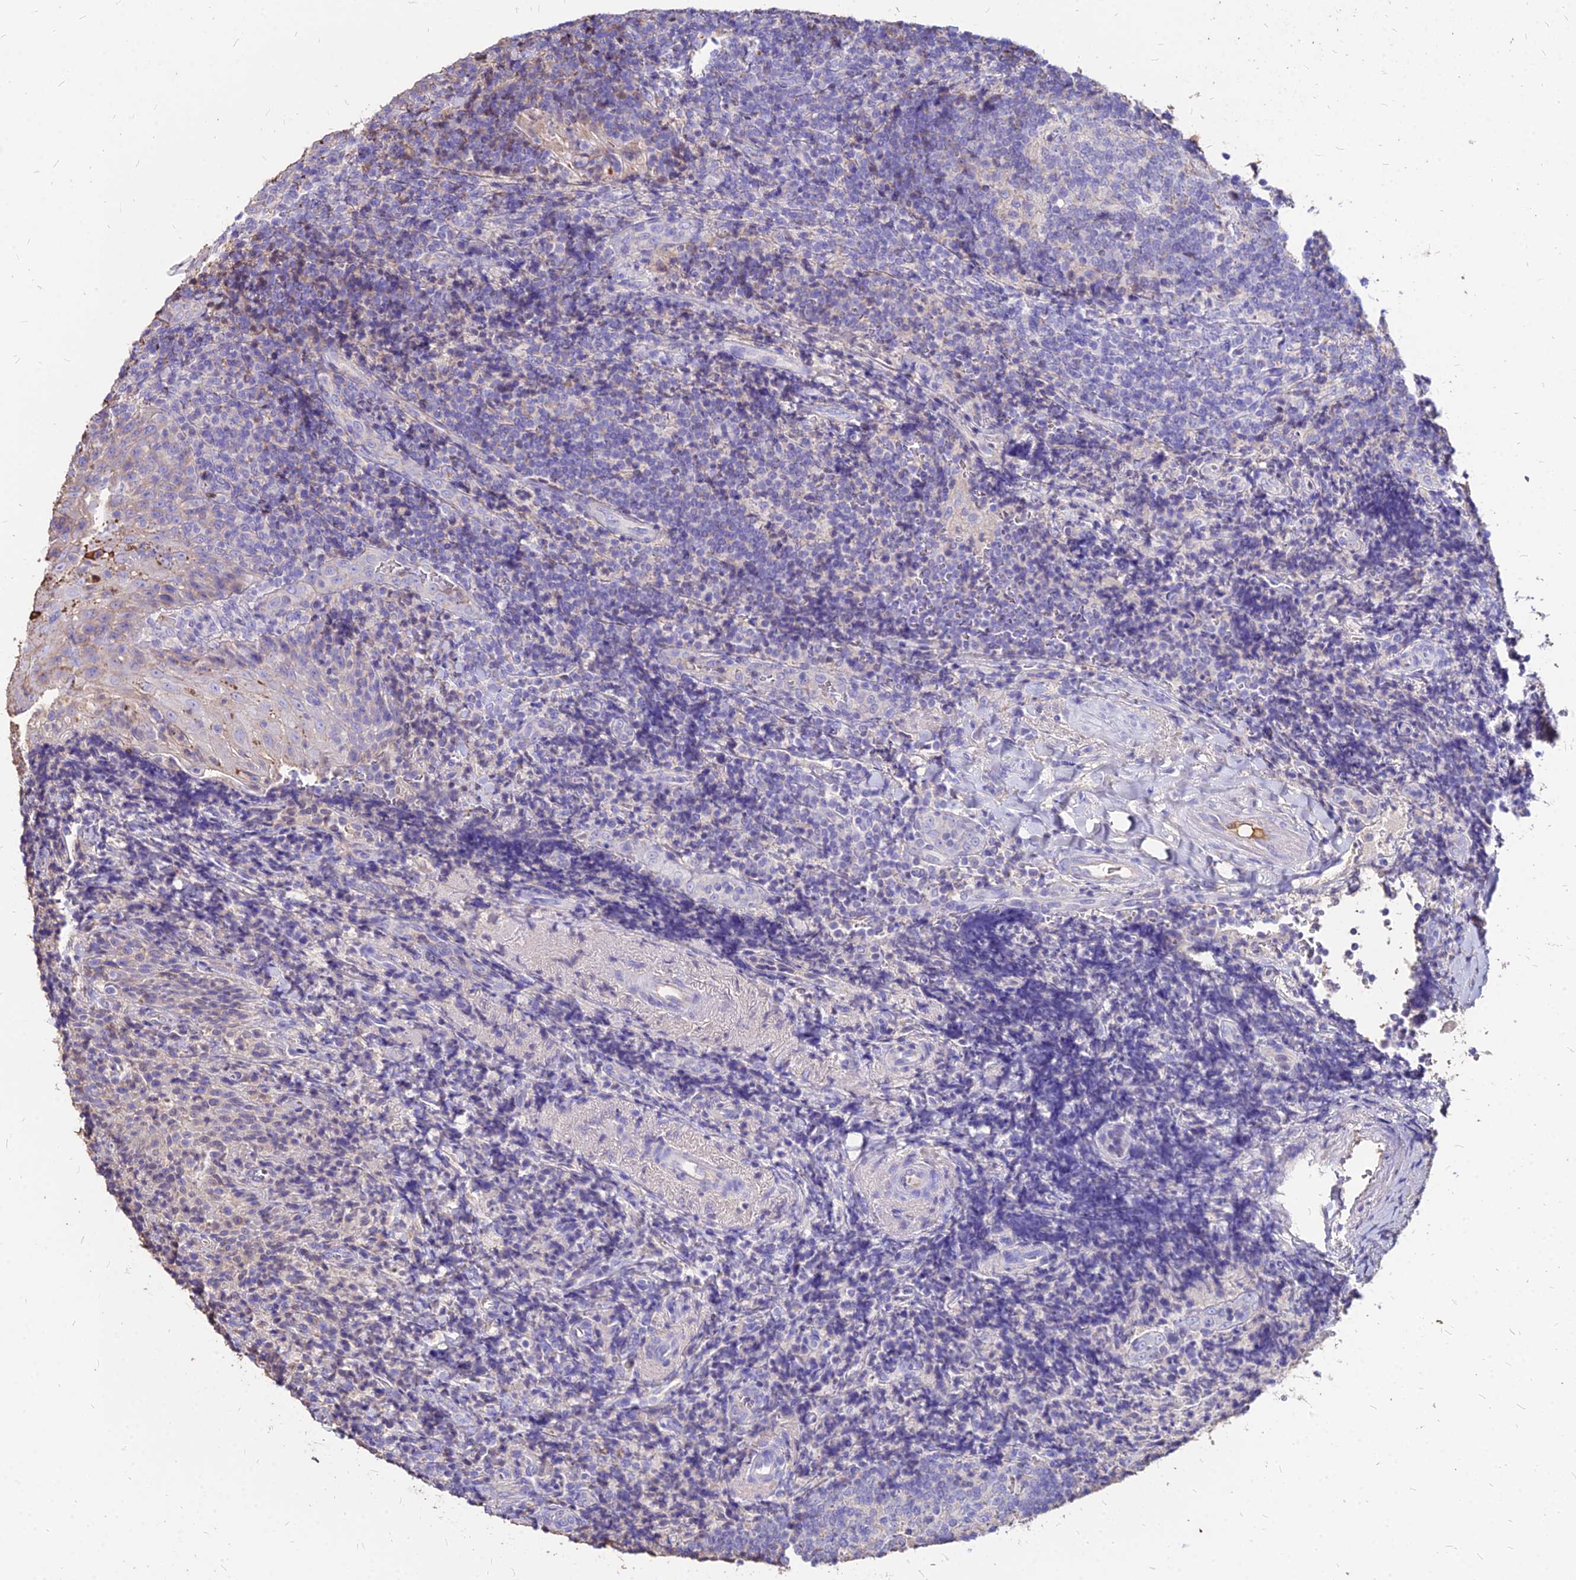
{"staining": {"intensity": "negative", "quantity": "none", "location": "none"}, "tissue": "tonsil", "cell_type": "Germinal center cells", "image_type": "normal", "snomed": [{"axis": "morphology", "description": "Normal tissue, NOS"}, {"axis": "topography", "description": "Tonsil"}], "caption": "DAB immunohistochemical staining of normal human tonsil displays no significant staining in germinal center cells. Nuclei are stained in blue.", "gene": "NME5", "patient": {"sex": "male", "age": 37}}